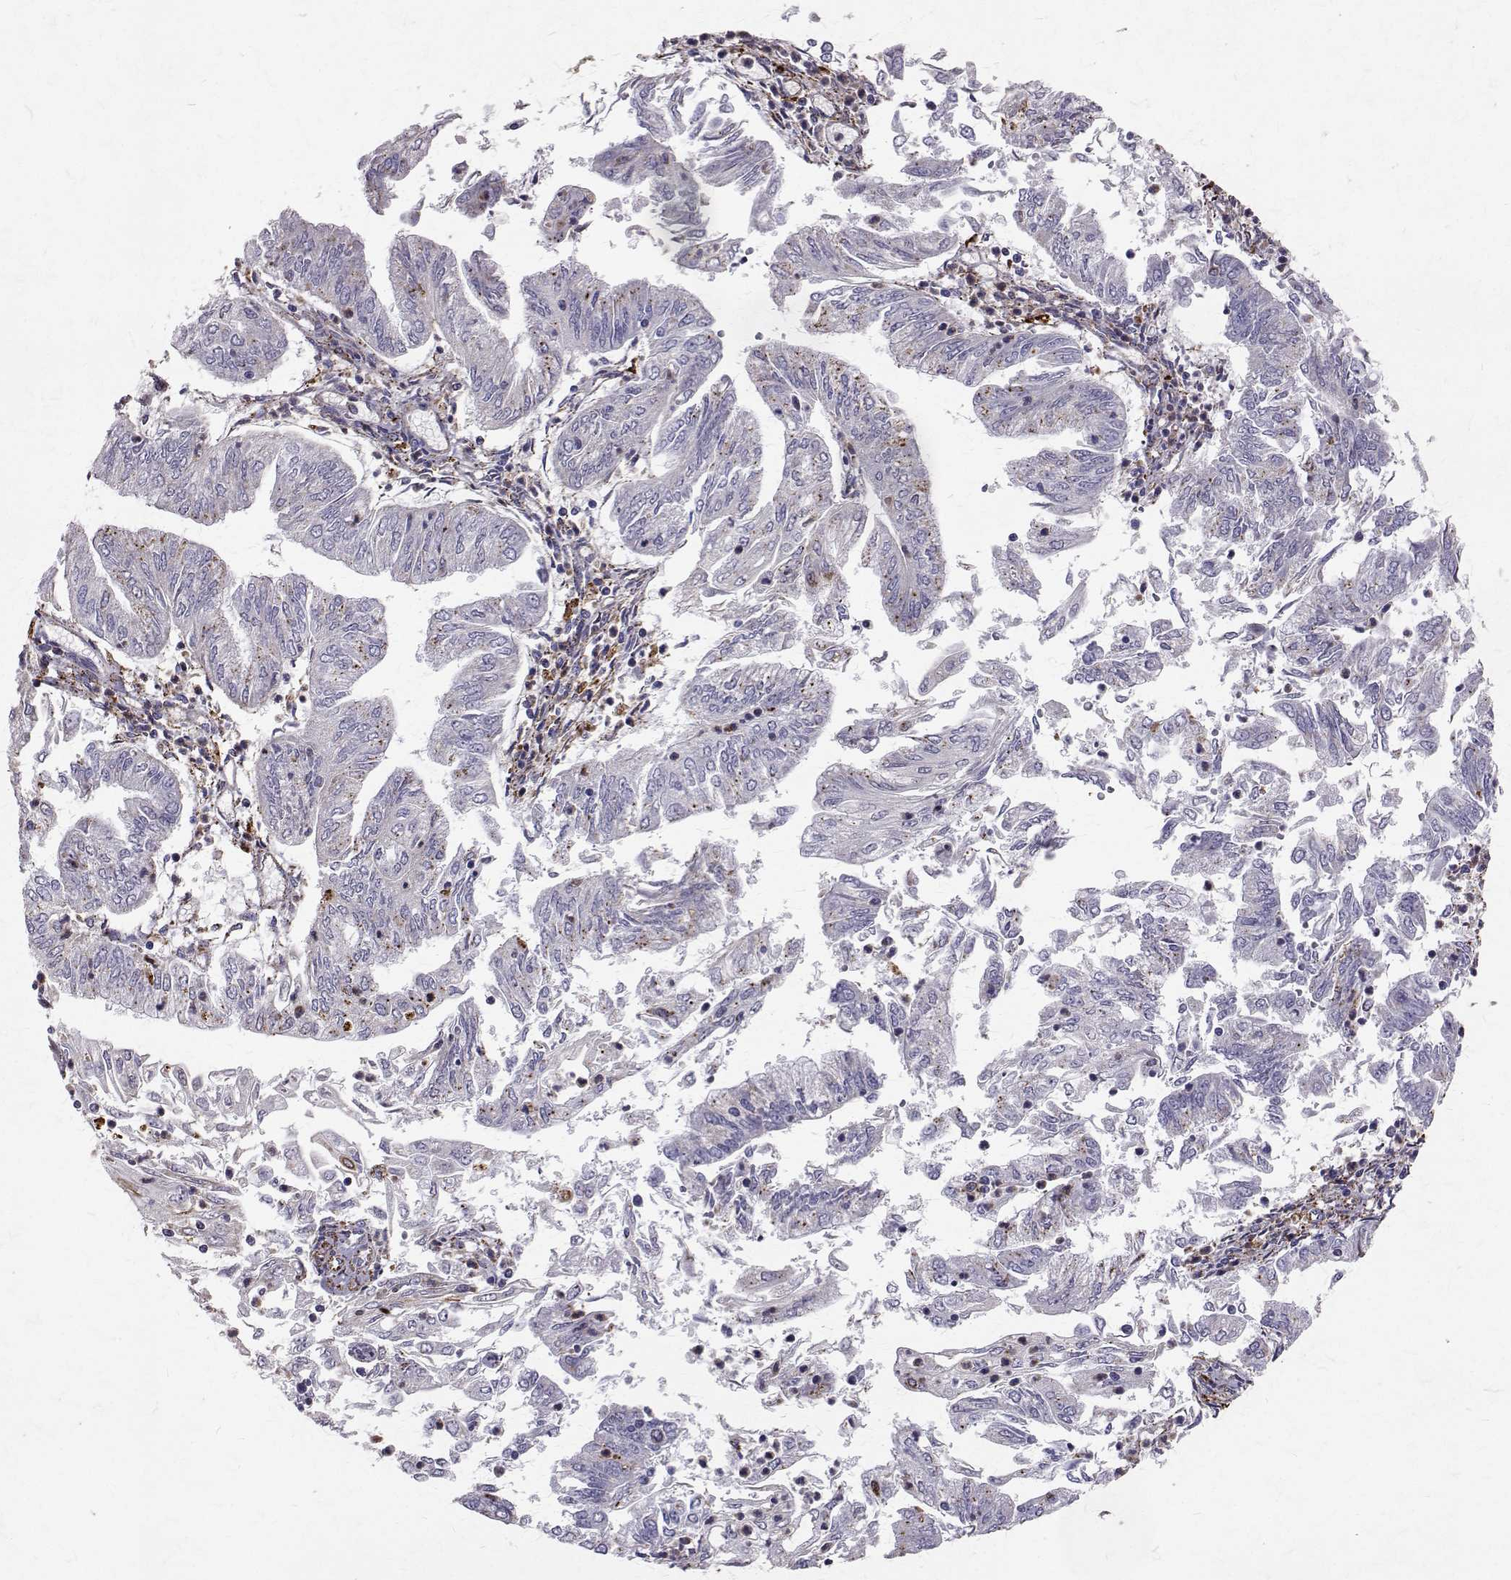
{"staining": {"intensity": "negative", "quantity": "none", "location": "none"}, "tissue": "endometrial cancer", "cell_type": "Tumor cells", "image_type": "cancer", "snomed": [{"axis": "morphology", "description": "Adenocarcinoma, NOS"}, {"axis": "topography", "description": "Endometrium"}], "caption": "Photomicrograph shows no protein expression in tumor cells of adenocarcinoma (endometrial) tissue.", "gene": "TPP1", "patient": {"sex": "female", "age": 55}}